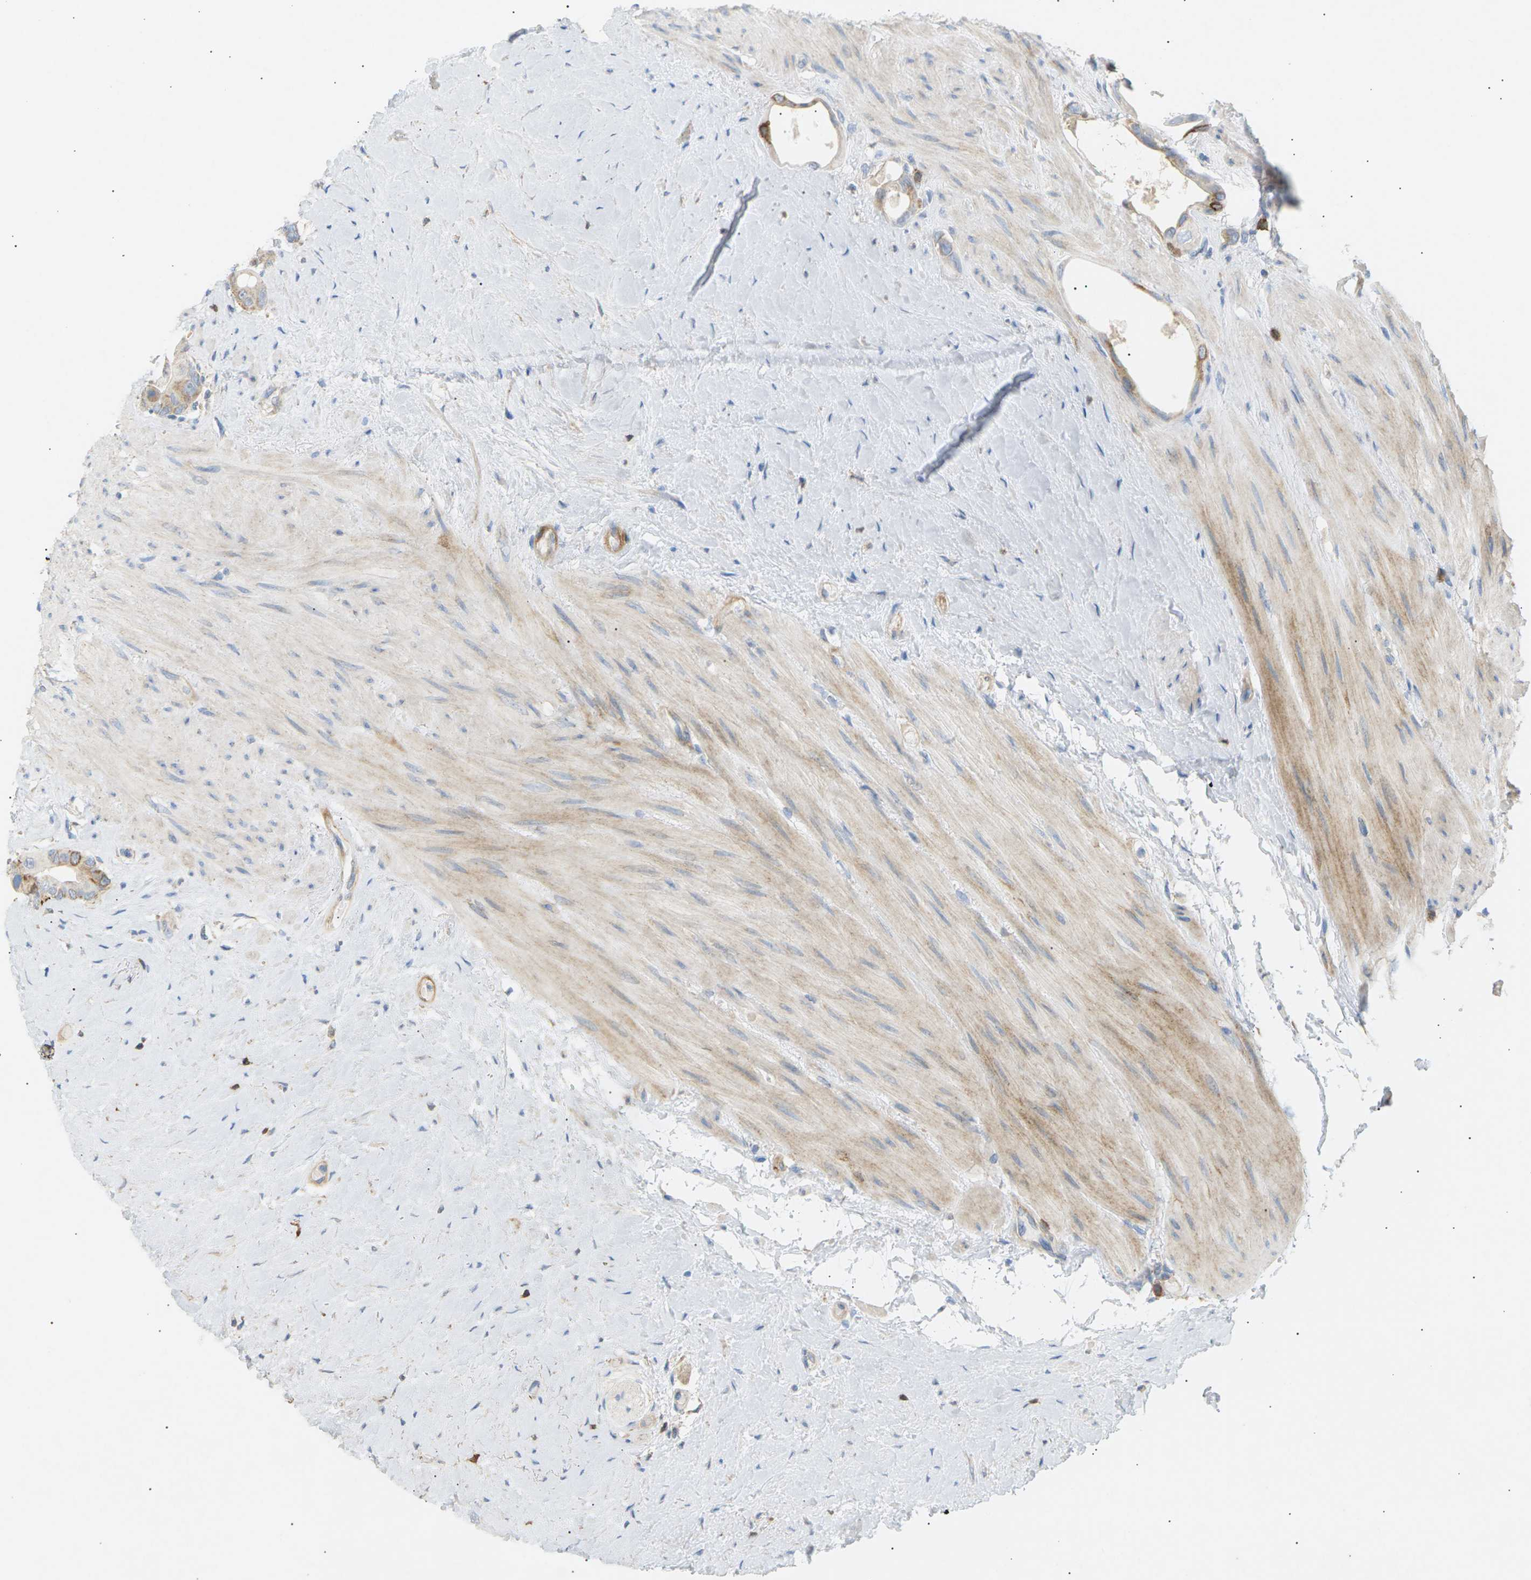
{"staining": {"intensity": "moderate", "quantity": "25%-75%", "location": "cytoplasmic/membranous"}, "tissue": "colorectal cancer", "cell_type": "Tumor cells", "image_type": "cancer", "snomed": [{"axis": "morphology", "description": "Adenocarcinoma, NOS"}, {"axis": "topography", "description": "Rectum"}], "caption": "Colorectal cancer (adenocarcinoma) tissue reveals moderate cytoplasmic/membranous expression in about 25%-75% of tumor cells, visualized by immunohistochemistry. (Stains: DAB in brown, nuclei in blue, Microscopy: brightfield microscopy at high magnification).", "gene": "LIME1", "patient": {"sex": "male", "age": 51}}